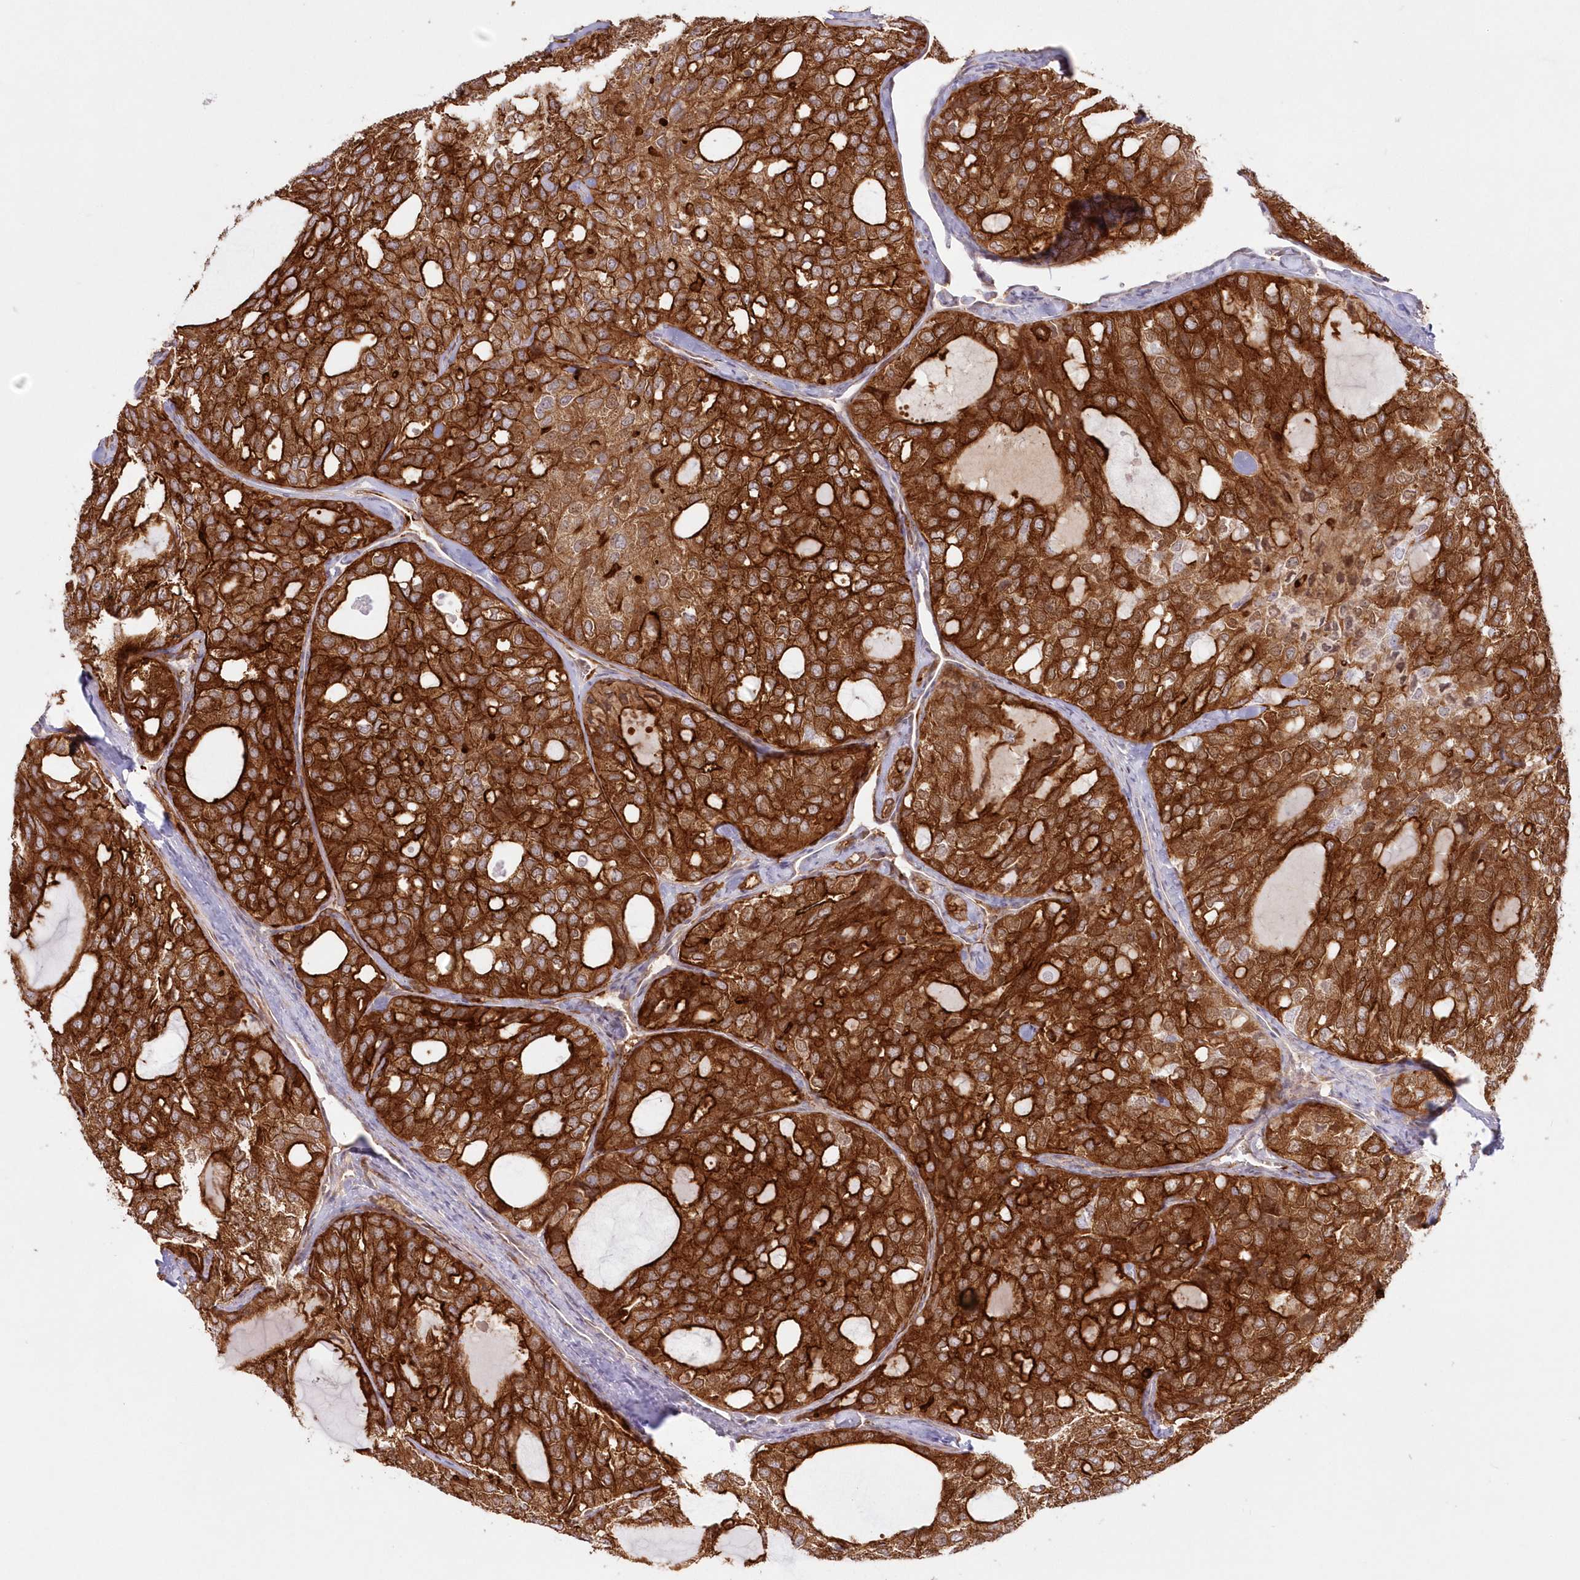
{"staining": {"intensity": "strong", "quantity": ">75%", "location": "cytoplasmic/membranous"}, "tissue": "thyroid cancer", "cell_type": "Tumor cells", "image_type": "cancer", "snomed": [{"axis": "morphology", "description": "Follicular adenoma carcinoma, NOS"}, {"axis": "topography", "description": "Thyroid gland"}], "caption": "Follicular adenoma carcinoma (thyroid) stained with a protein marker exhibits strong staining in tumor cells.", "gene": "AFAP1L2", "patient": {"sex": "male", "age": 75}}